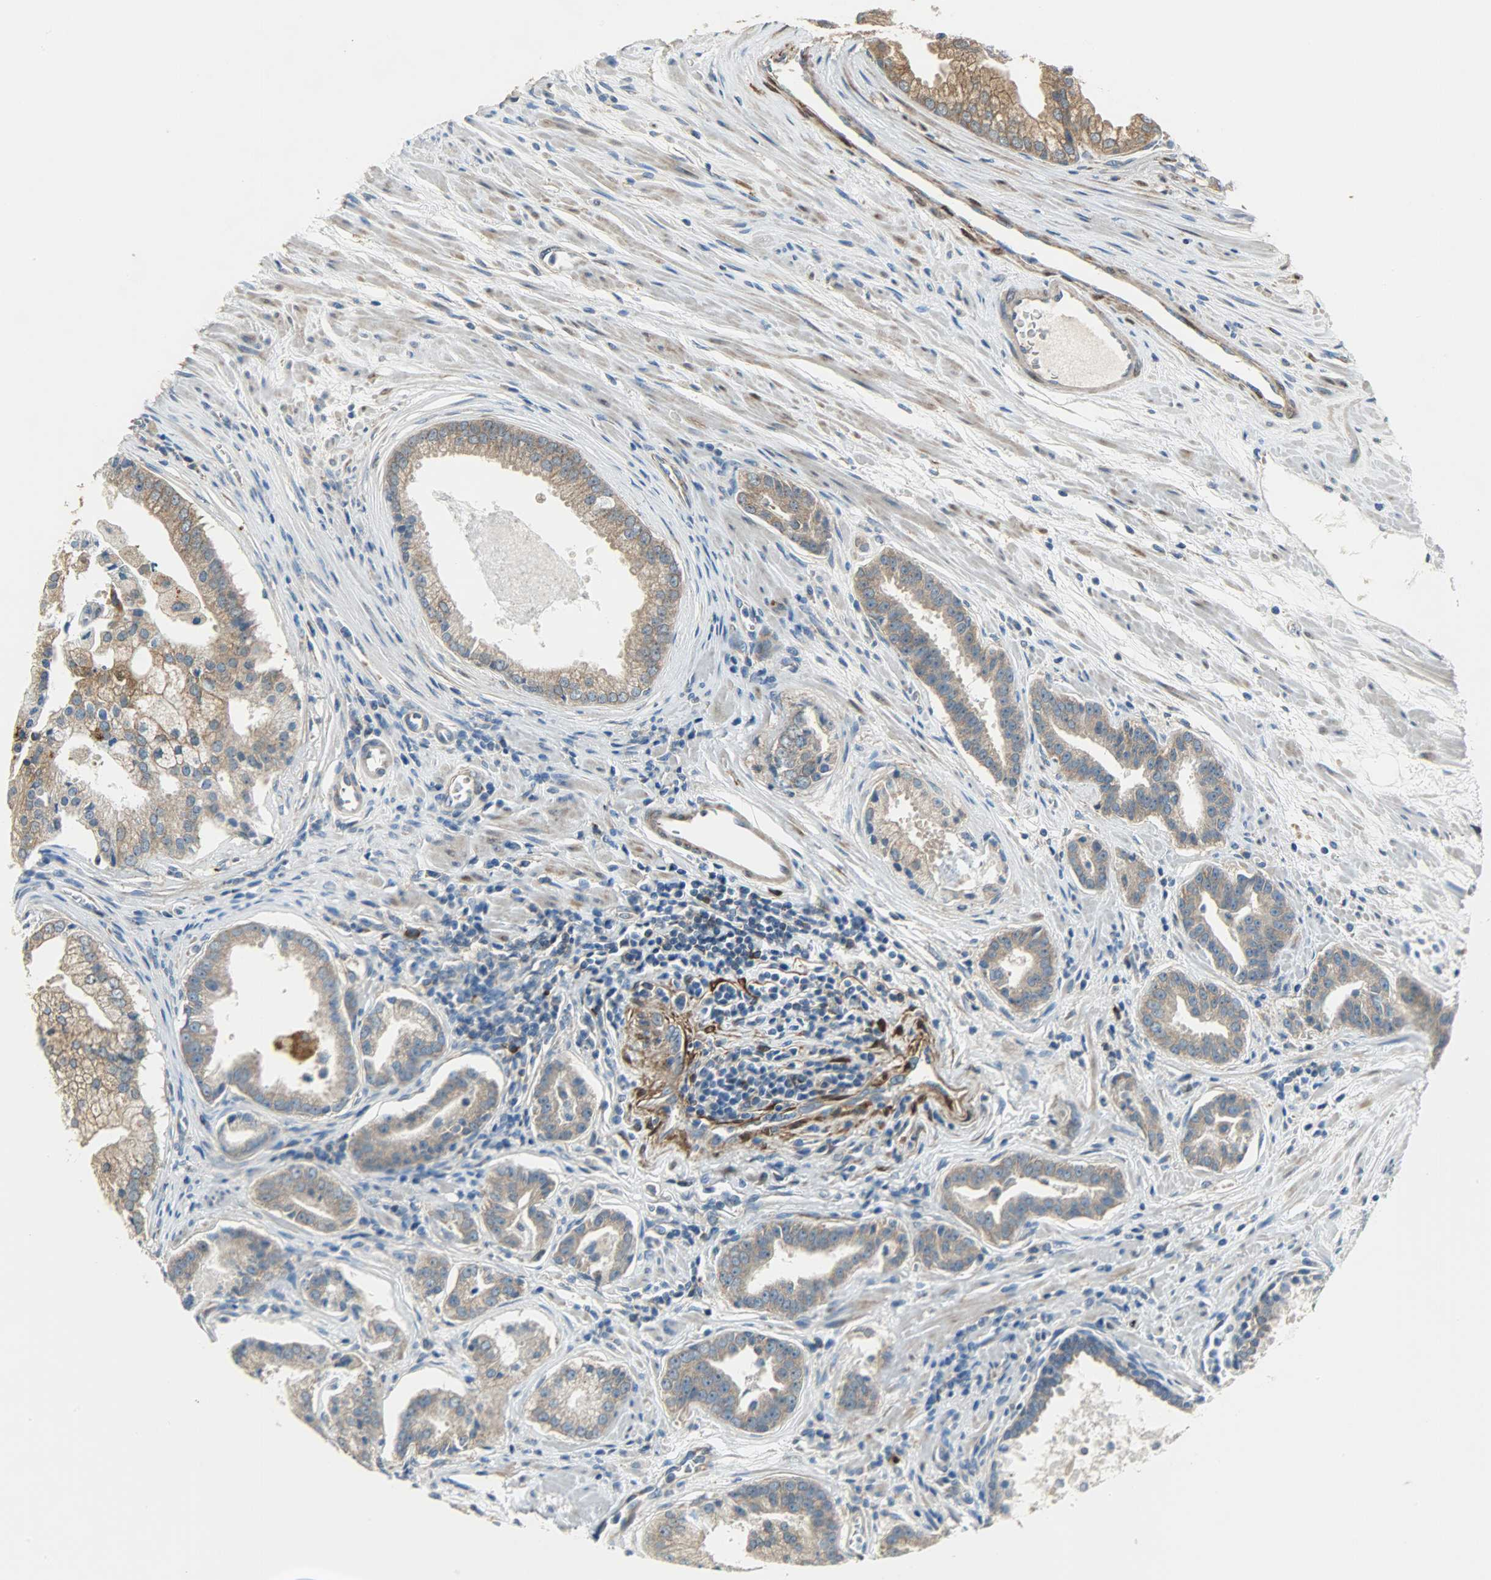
{"staining": {"intensity": "moderate", "quantity": ">75%", "location": "cytoplasmic/membranous"}, "tissue": "prostate cancer", "cell_type": "Tumor cells", "image_type": "cancer", "snomed": [{"axis": "morphology", "description": "Adenocarcinoma, High grade"}, {"axis": "topography", "description": "Prostate"}], "caption": "This micrograph displays immunohistochemistry (IHC) staining of human prostate cancer, with medium moderate cytoplasmic/membranous positivity in about >75% of tumor cells.", "gene": "C1orf198", "patient": {"sex": "male", "age": 67}}